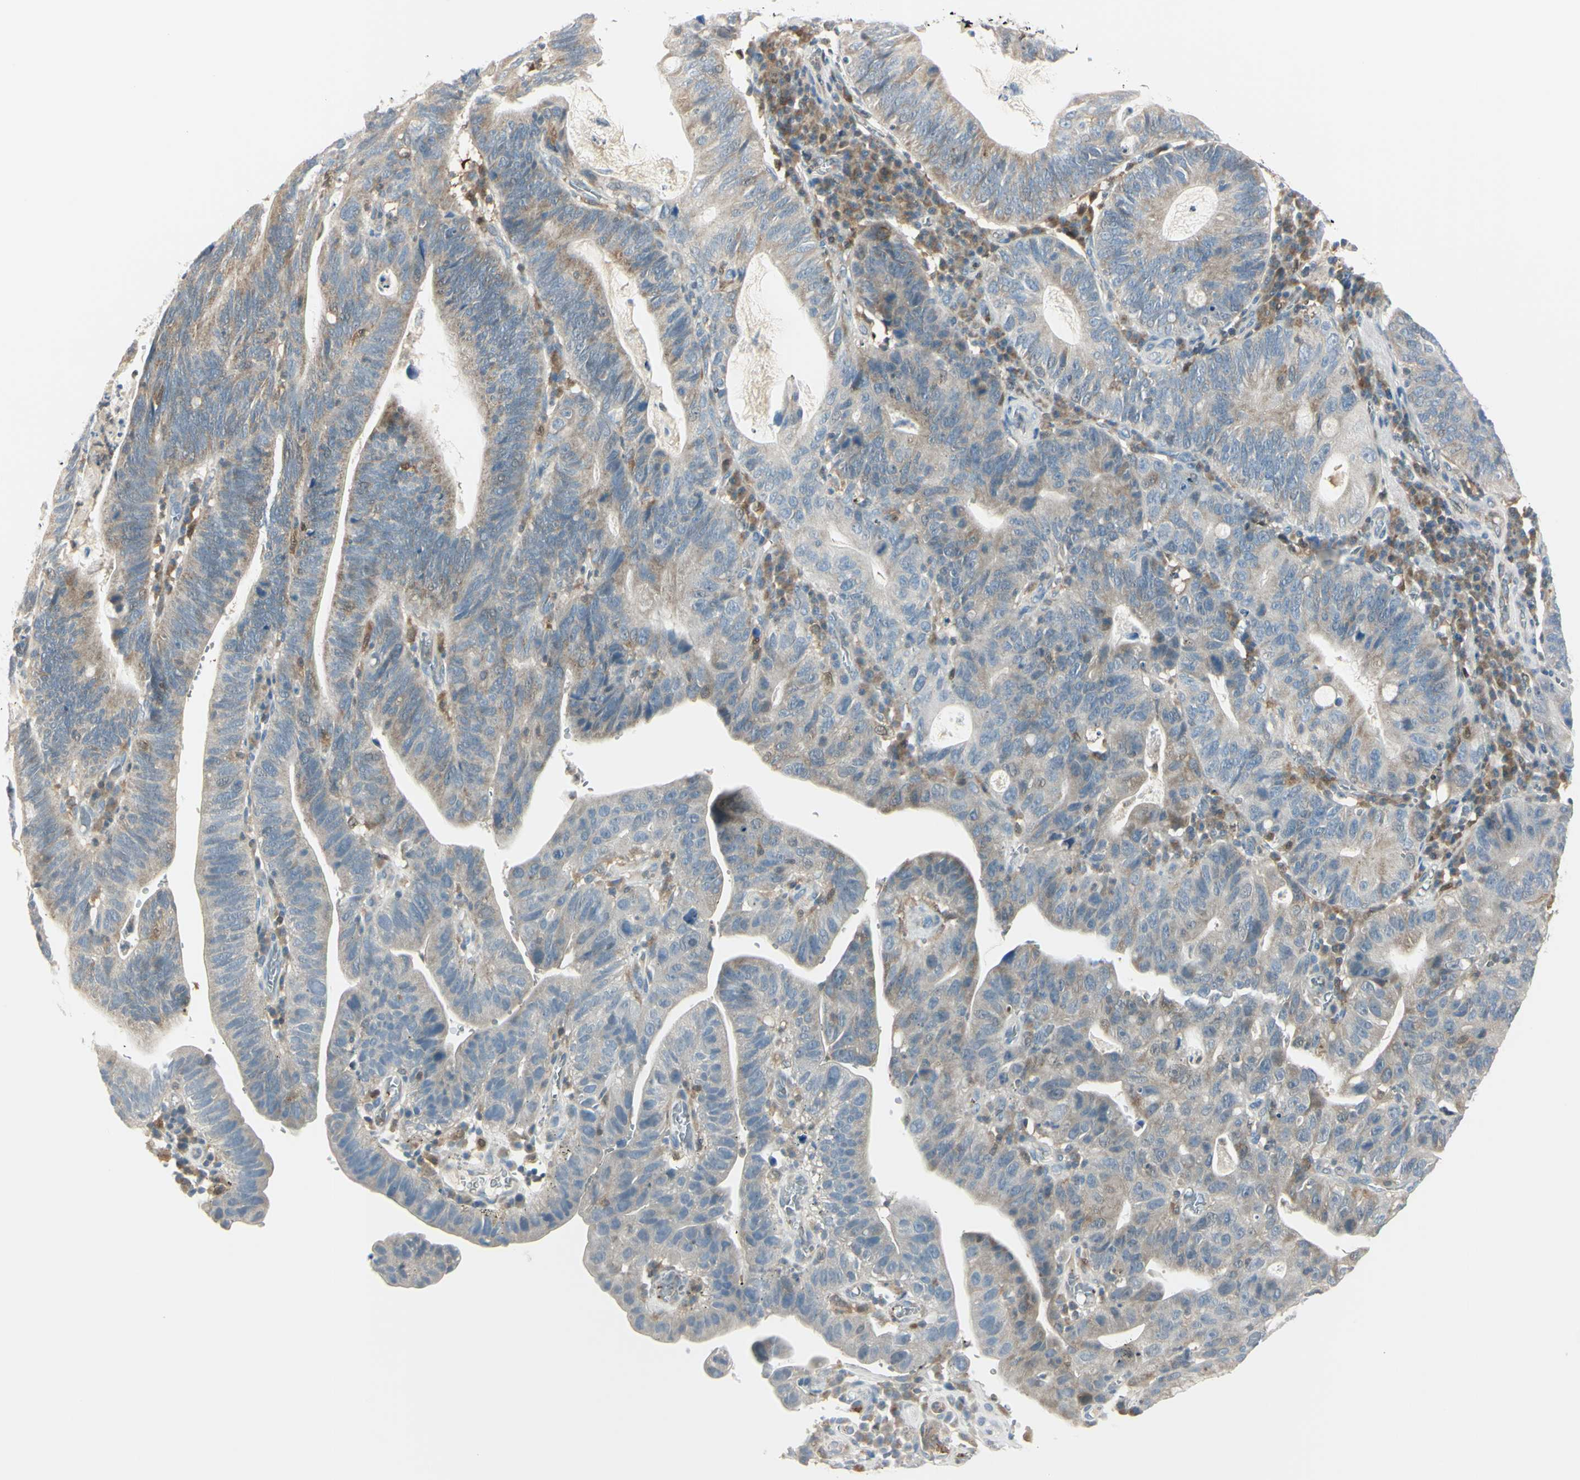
{"staining": {"intensity": "moderate", "quantity": ">75%", "location": "cytoplasmic/membranous"}, "tissue": "stomach cancer", "cell_type": "Tumor cells", "image_type": "cancer", "snomed": [{"axis": "morphology", "description": "Adenocarcinoma, NOS"}, {"axis": "topography", "description": "Stomach"}], "caption": "DAB immunohistochemical staining of stomach cancer exhibits moderate cytoplasmic/membranous protein positivity in about >75% of tumor cells.", "gene": "CYRIB", "patient": {"sex": "male", "age": 59}}